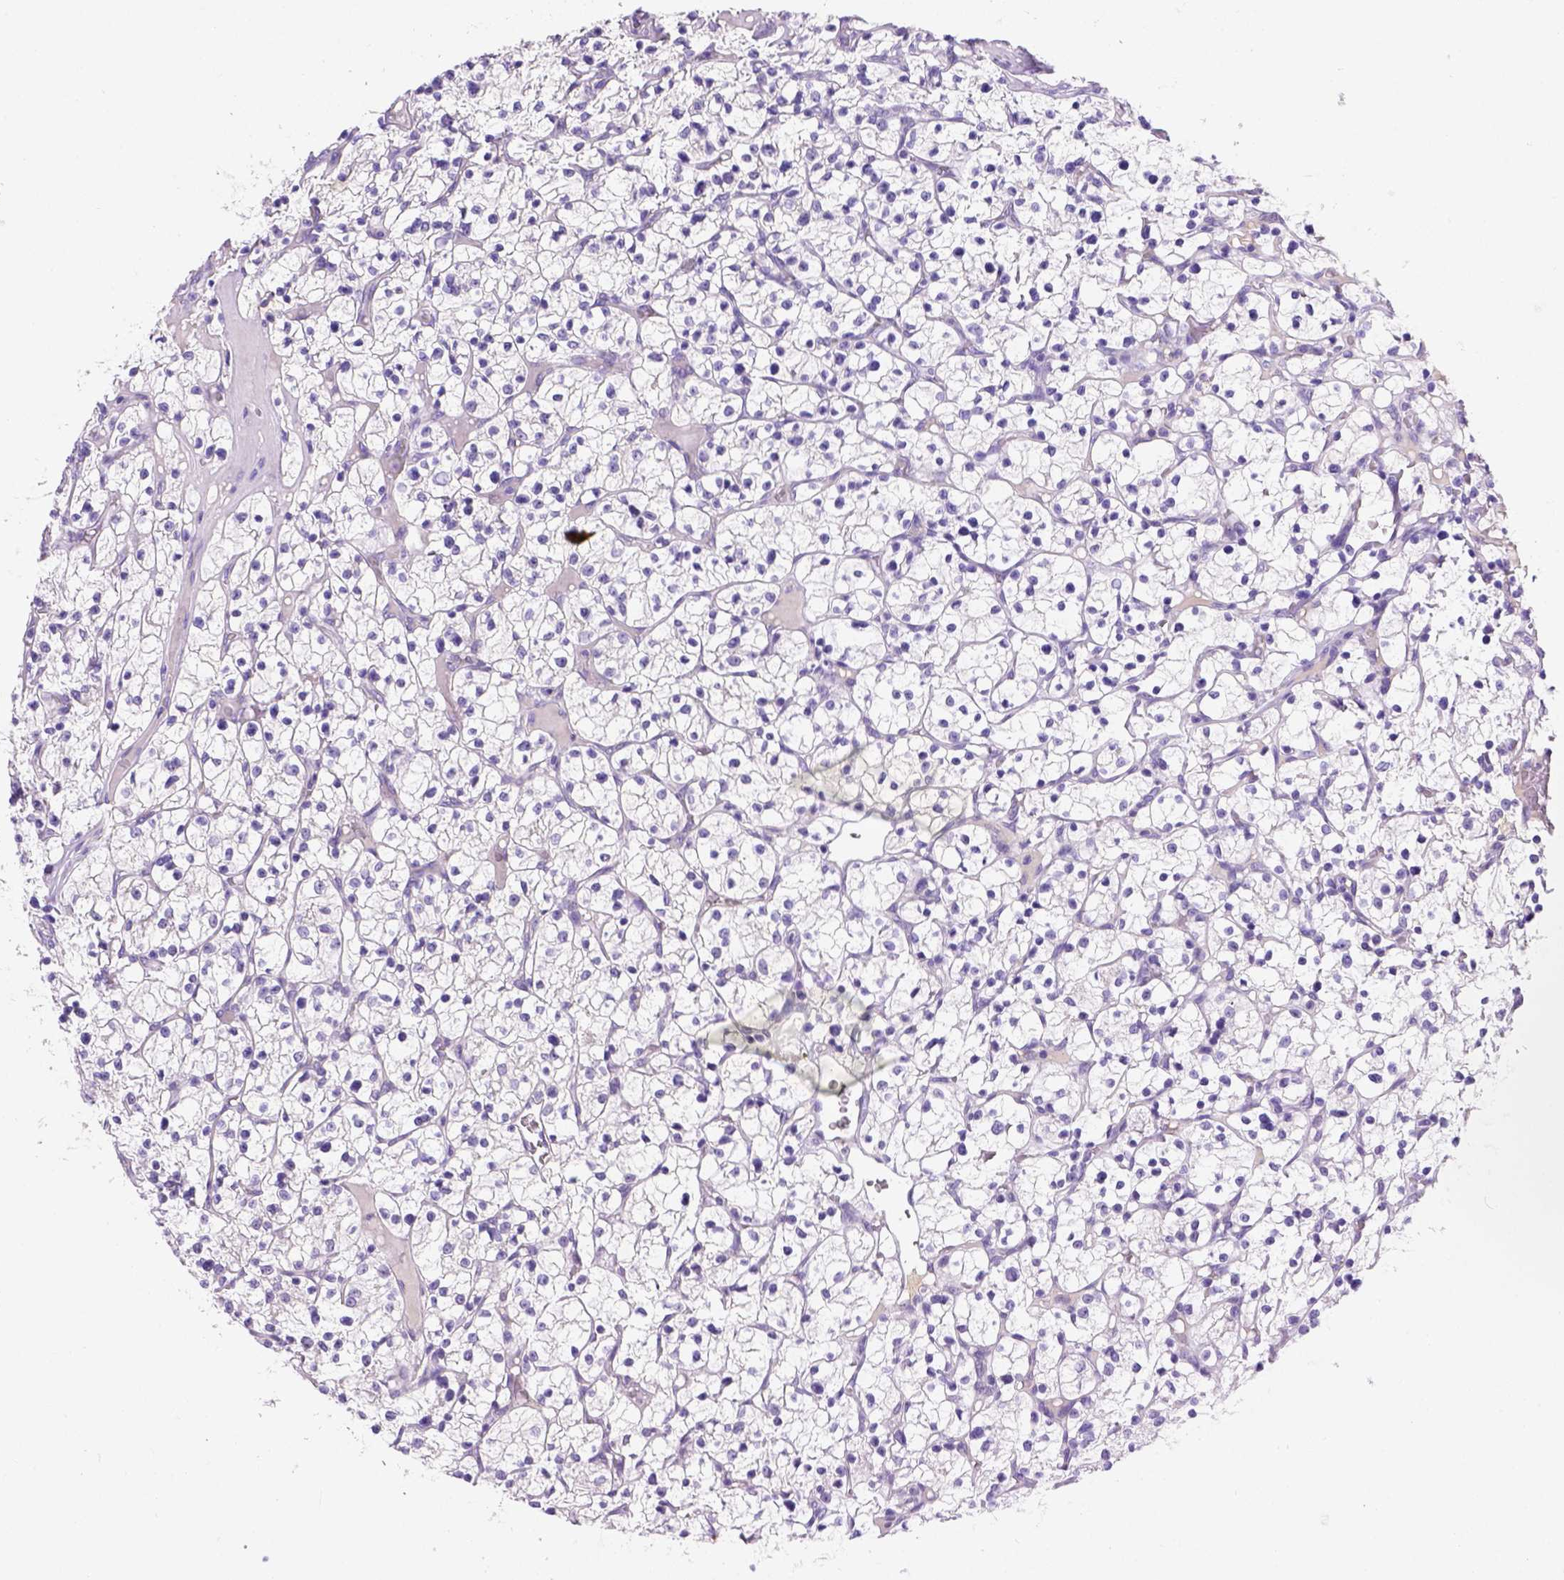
{"staining": {"intensity": "negative", "quantity": "none", "location": "none"}, "tissue": "renal cancer", "cell_type": "Tumor cells", "image_type": "cancer", "snomed": [{"axis": "morphology", "description": "Adenocarcinoma, NOS"}, {"axis": "topography", "description": "Kidney"}], "caption": "DAB immunohistochemical staining of renal cancer (adenocarcinoma) demonstrates no significant expression in tumor cells.", "gene": "FAM81B", "patient": {"sex": "female", "age": 64}}